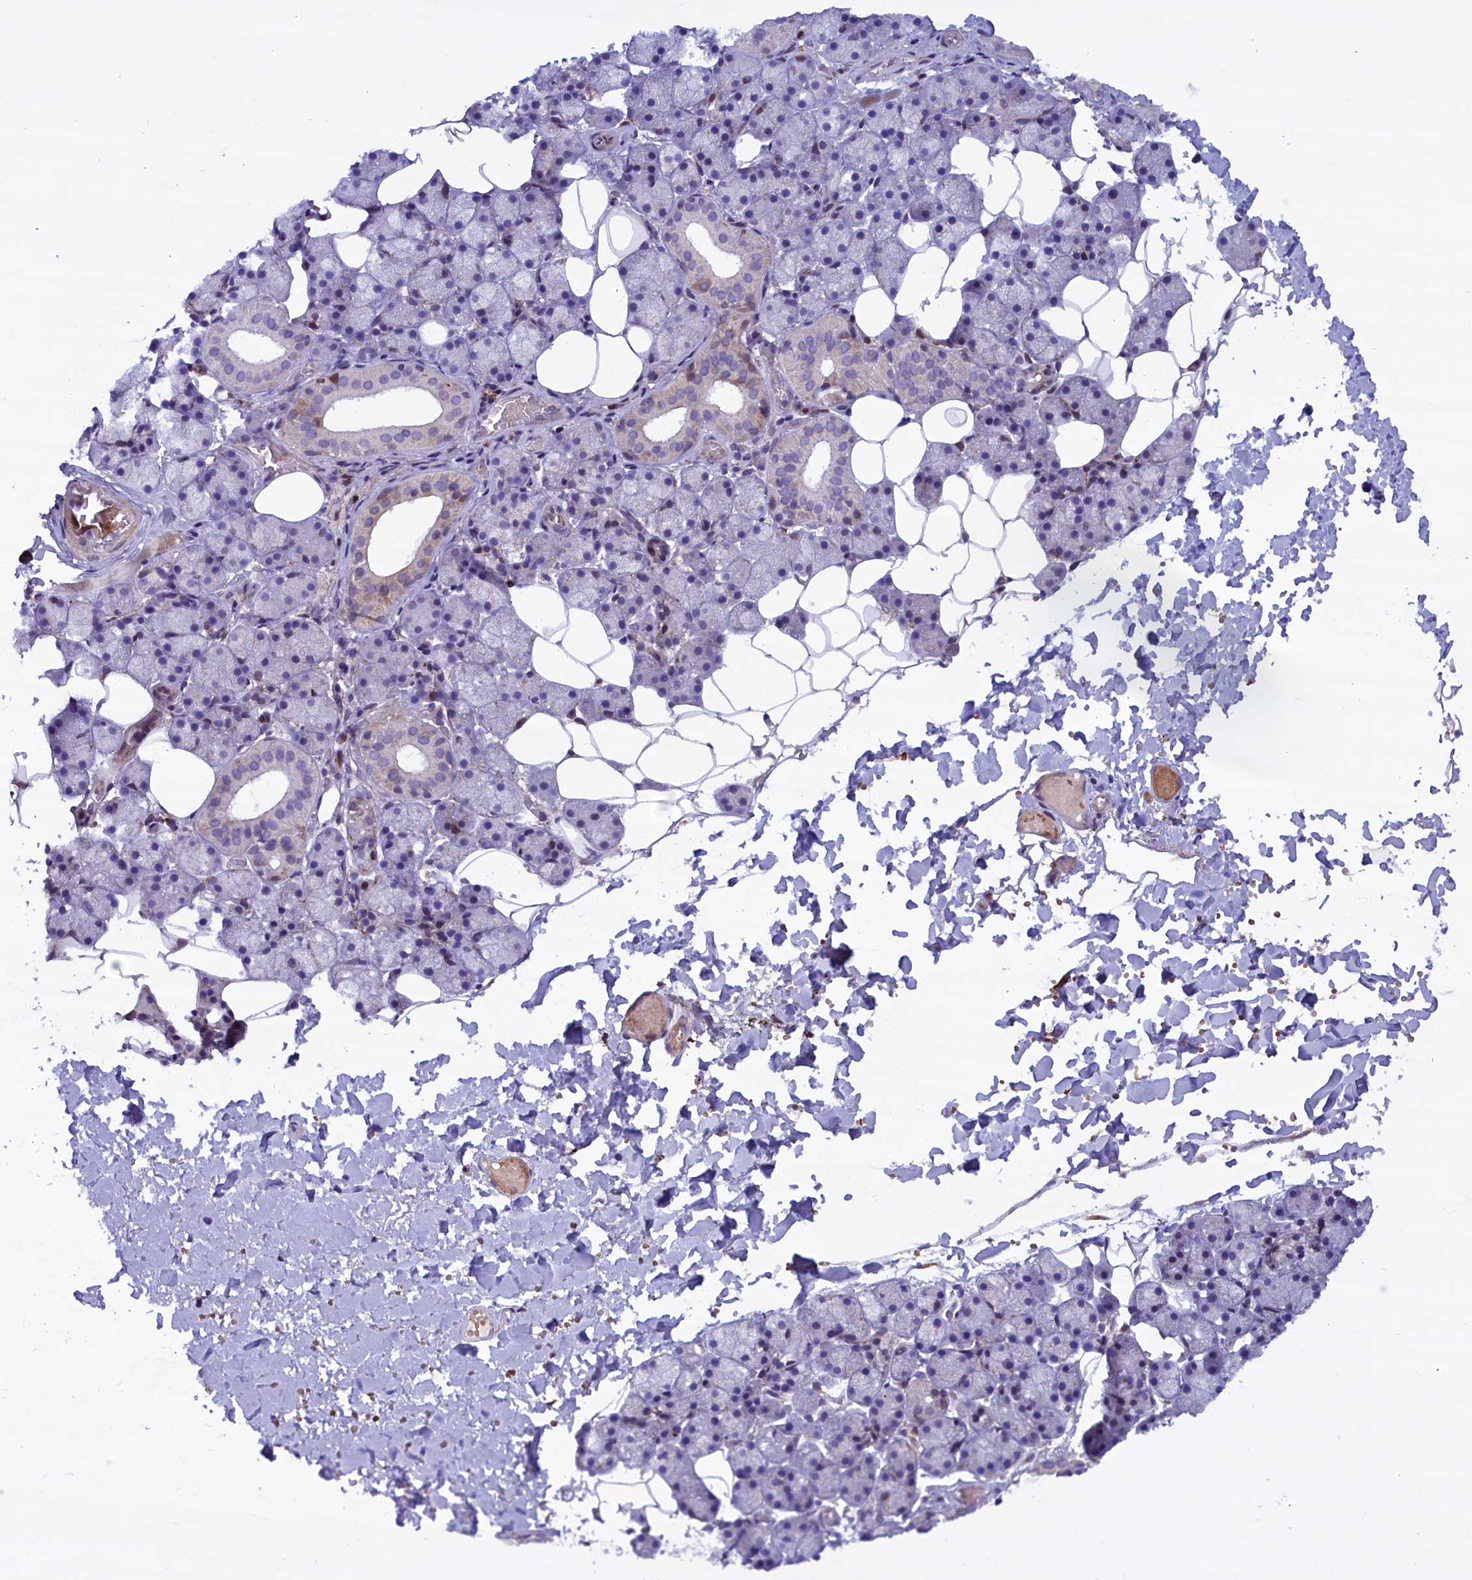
{"staining": {"intensity": "weak", "quantity": "<25%", "location": "cytoplasmic/membranous"}, "tissue": "salivary gland", "cell_type": "Glandular cells", "image_type": "normal", "snomed": [{"axis": "morphology", "description": "Normal tissue, NOS"}, {"axis": "topography", "description": "Salivary gland"}], "caption": "Salivary gland stained for a protein using IHC demonstrates no staining glandular cells.", "gene": "MIEF2", "patient": {"sex": "female", "age": 33}}